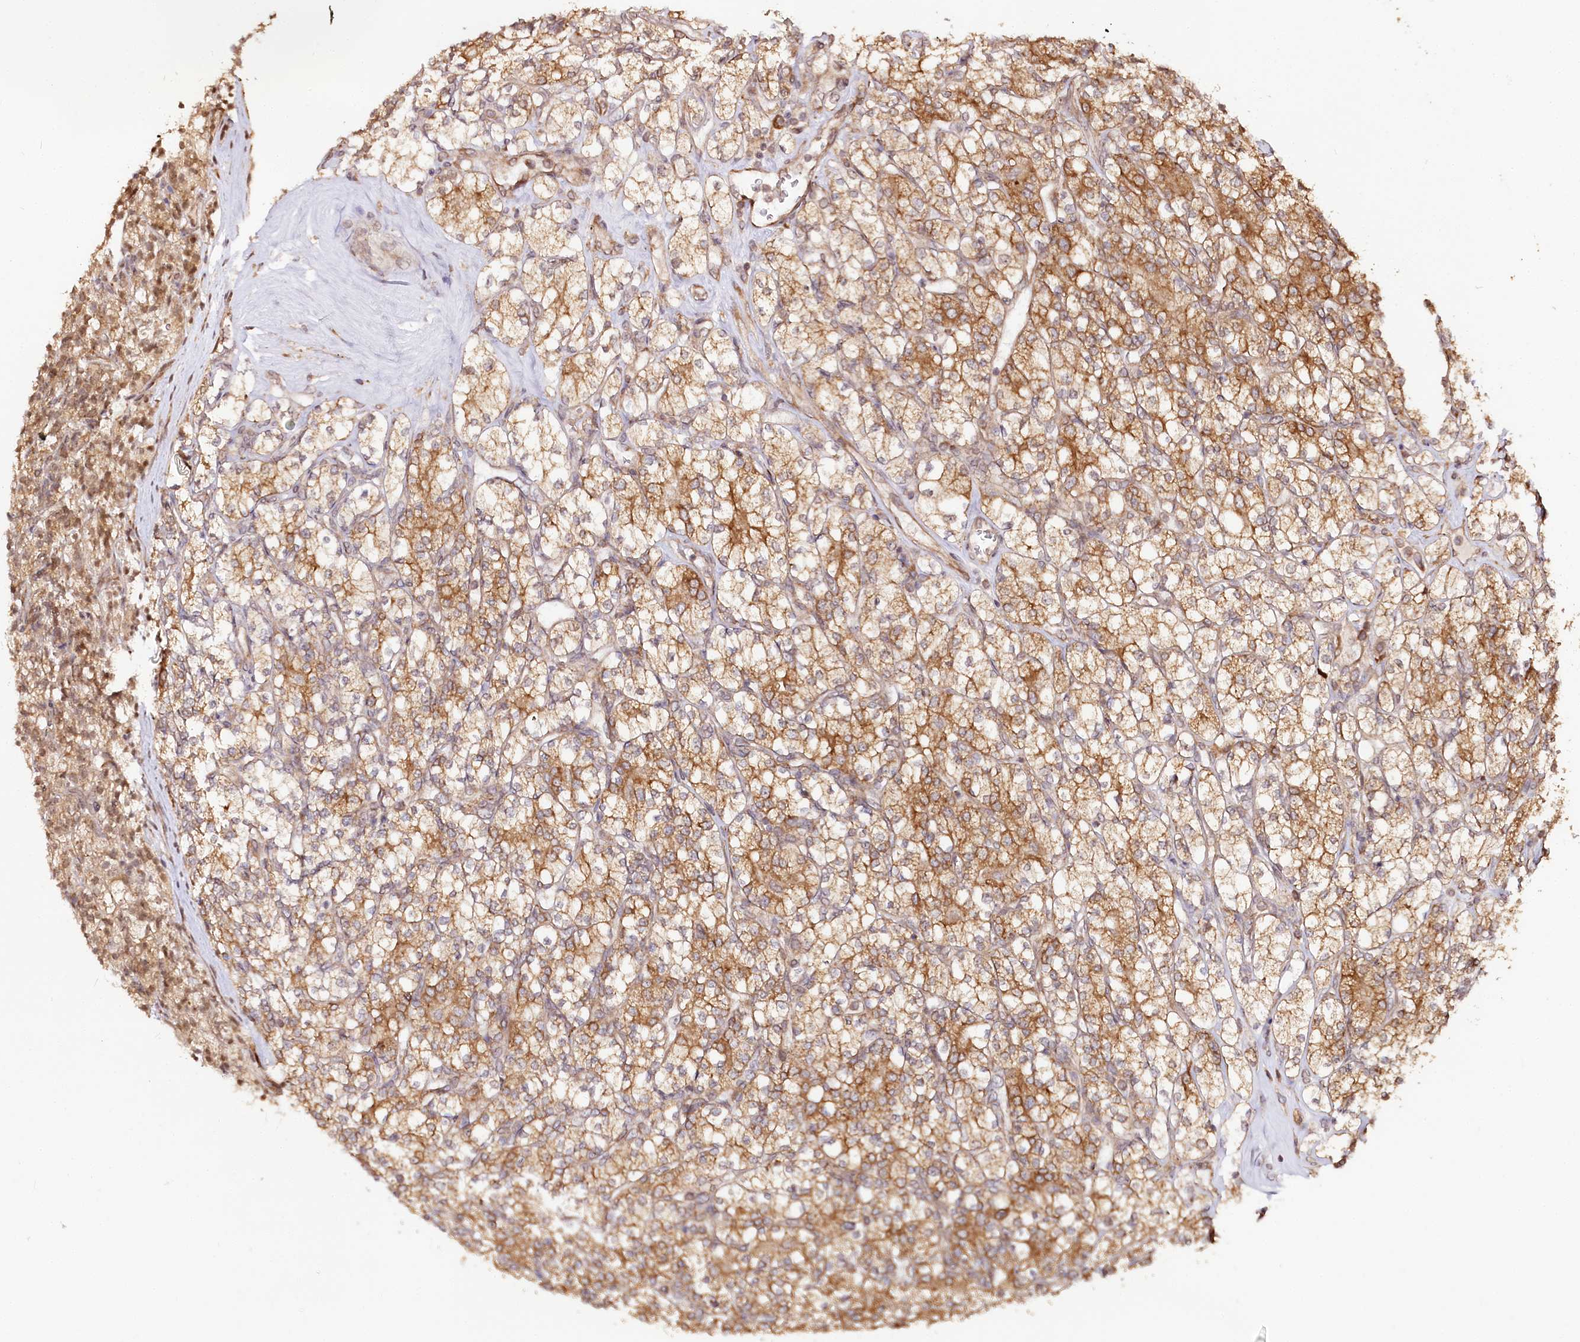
{"staining": {"intensity": "moderate", "quantity": ">75%", "location": "cytoplasmic/membranous,nuclear"}, "tissue": "renal cancer", "cell_type": "Tumor cells", "image_type": "cancer", "snomed": [{"axis": "morphology", "description": "Adenocarcinoma, NOS"}, {"axis": "topography", "description": "Kidney"}], "caption": "Renal cancer stained with a brown dye demonstrates moderate cytoplasmic/membranous and nuclear positive positivity in about >75% of tumor cells.", "gene": "ENSG00000144785", "patient": {"sex": "male", "age": 77}}